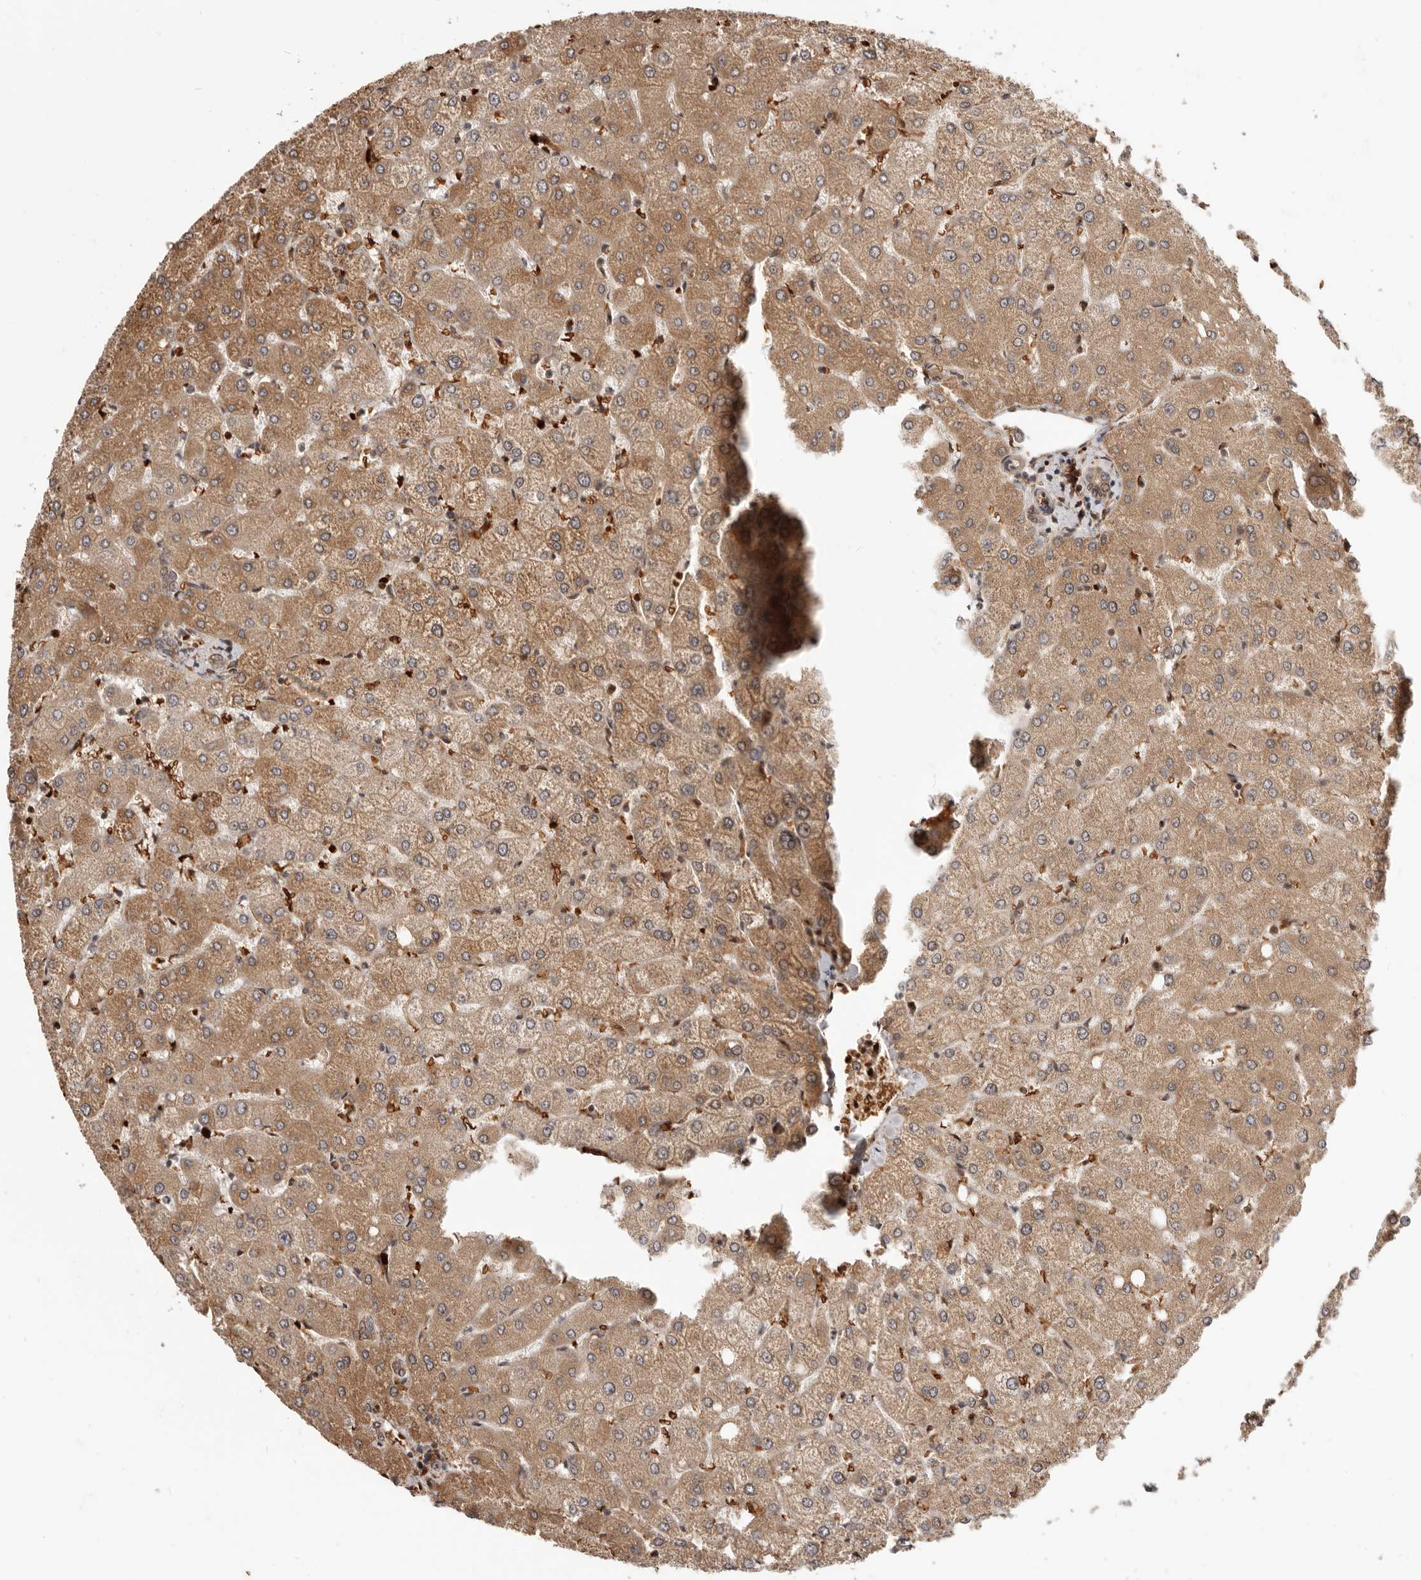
{"staining": {"intensity": "weak", "quantity": "25%-75%", "location": "cytoplasmic/membranous,nuclear"}, "tissue": "liver", "cell_type": "Cholangiocytes", "image_type": "normal", "snomed": [{"axis": "morphology", "description": "Normal tissue, NOS"}, {"axis": "topography", "description": "Liver"}], "caption": "DAB (3,3'-diaminobenzidine) immunohistochemical staining of unremarkable human liver reveals weak cytoplasmic/membranous,nuclear protein staining in approximately 25%-75% of cholangiocytes.", "gene": "NCOA3", "patient": {"sex": "female", "age": 54}}